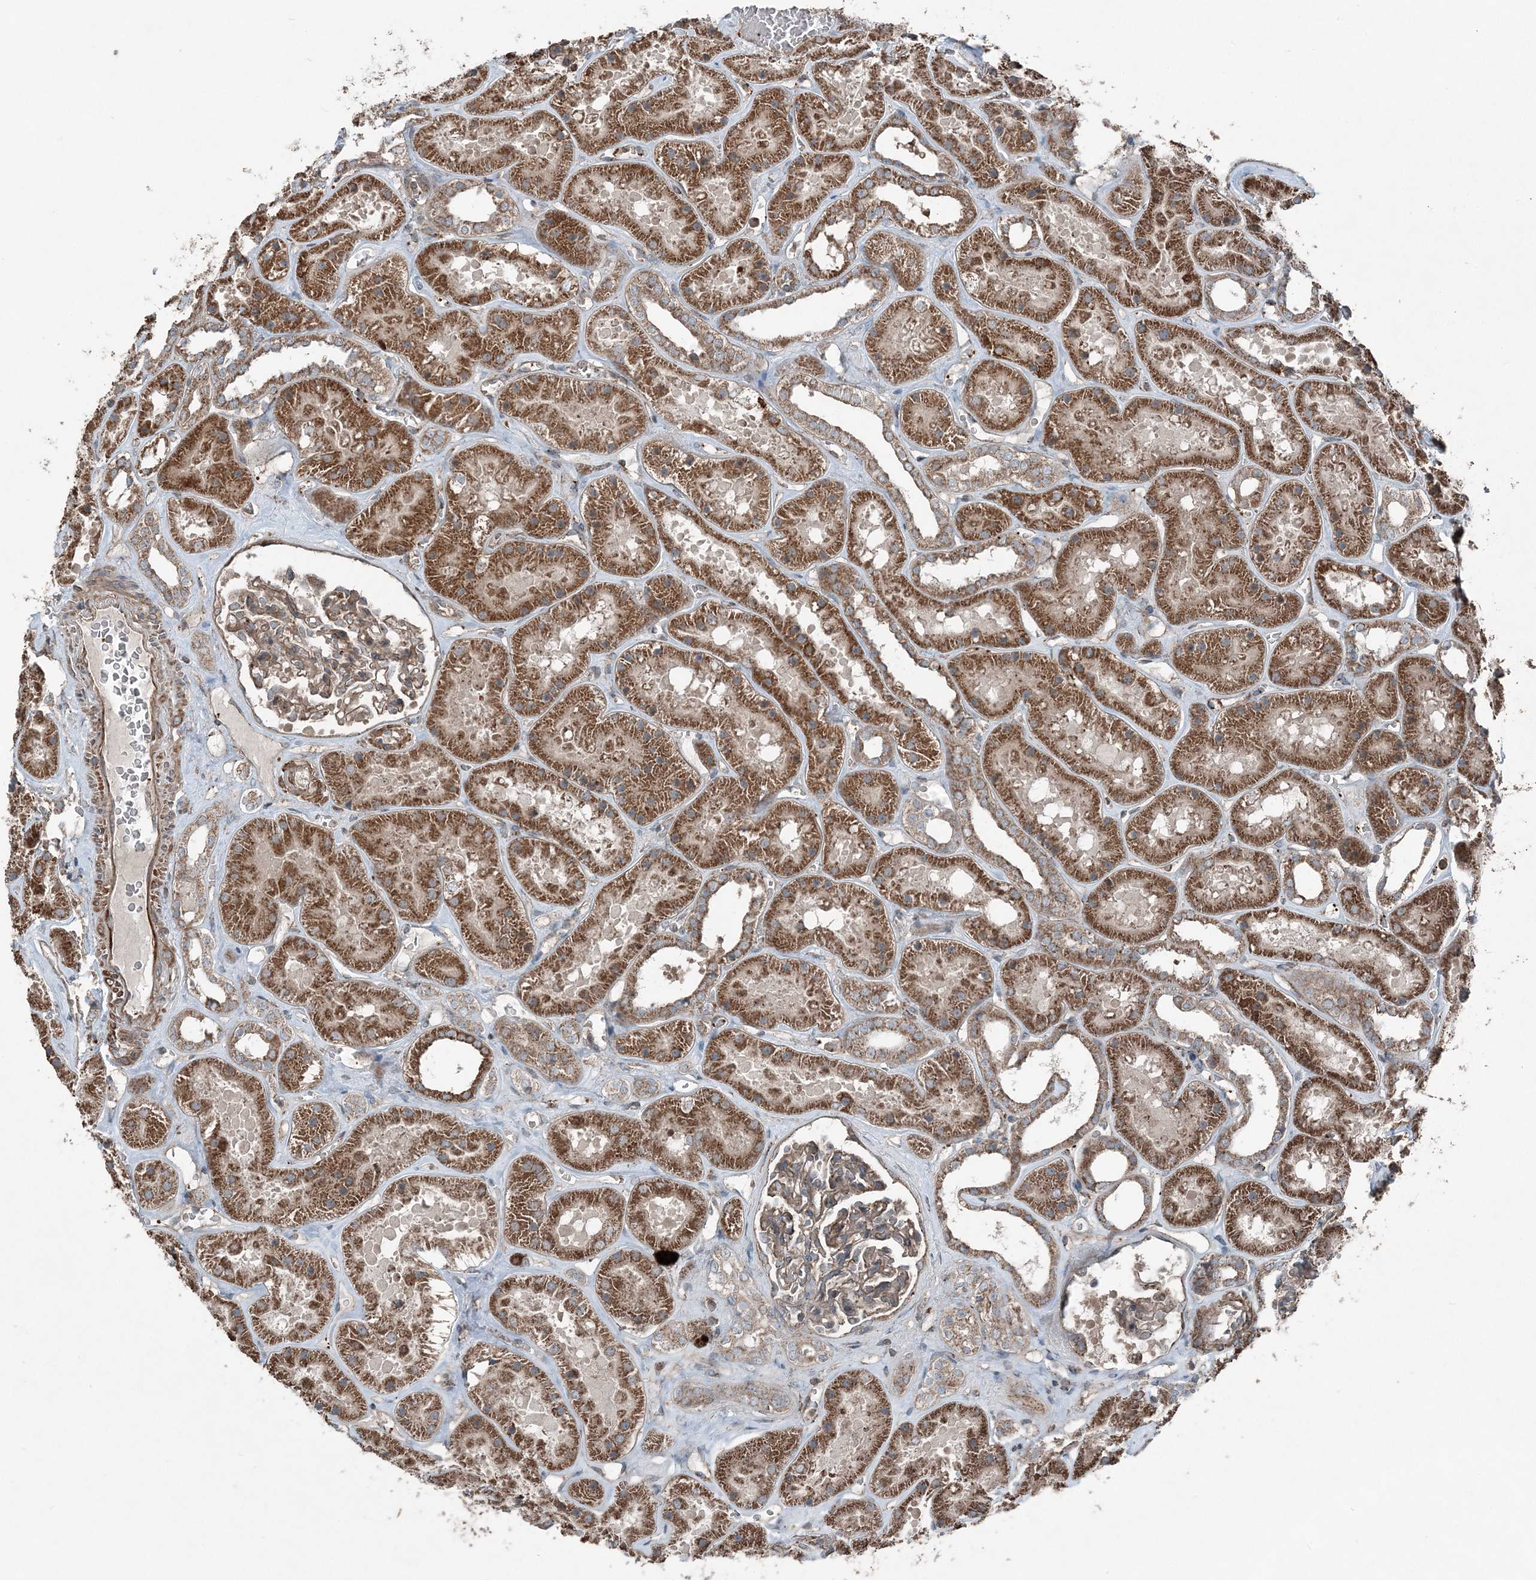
{"staining": {"intensity": "moderate", "quantity": ">75%", "location": "cytoplasmic/membranous"}, "tissue": "kidney", "cell_type": "Cells in glomeruli", "image_type": "normal", "snomed": [{"axis": "morphology", "description": "Normal tissue, NOS"}, {"axis": "topography", "description": "Kidney"}], "caption": "Human kidney stained with a brown dye exhibits moderate cytoplasmic/membranous positive positivity in about >75% of cells in glomeruli.", "gene": "KY", "patient": {"sex": "female", "age": 41}}